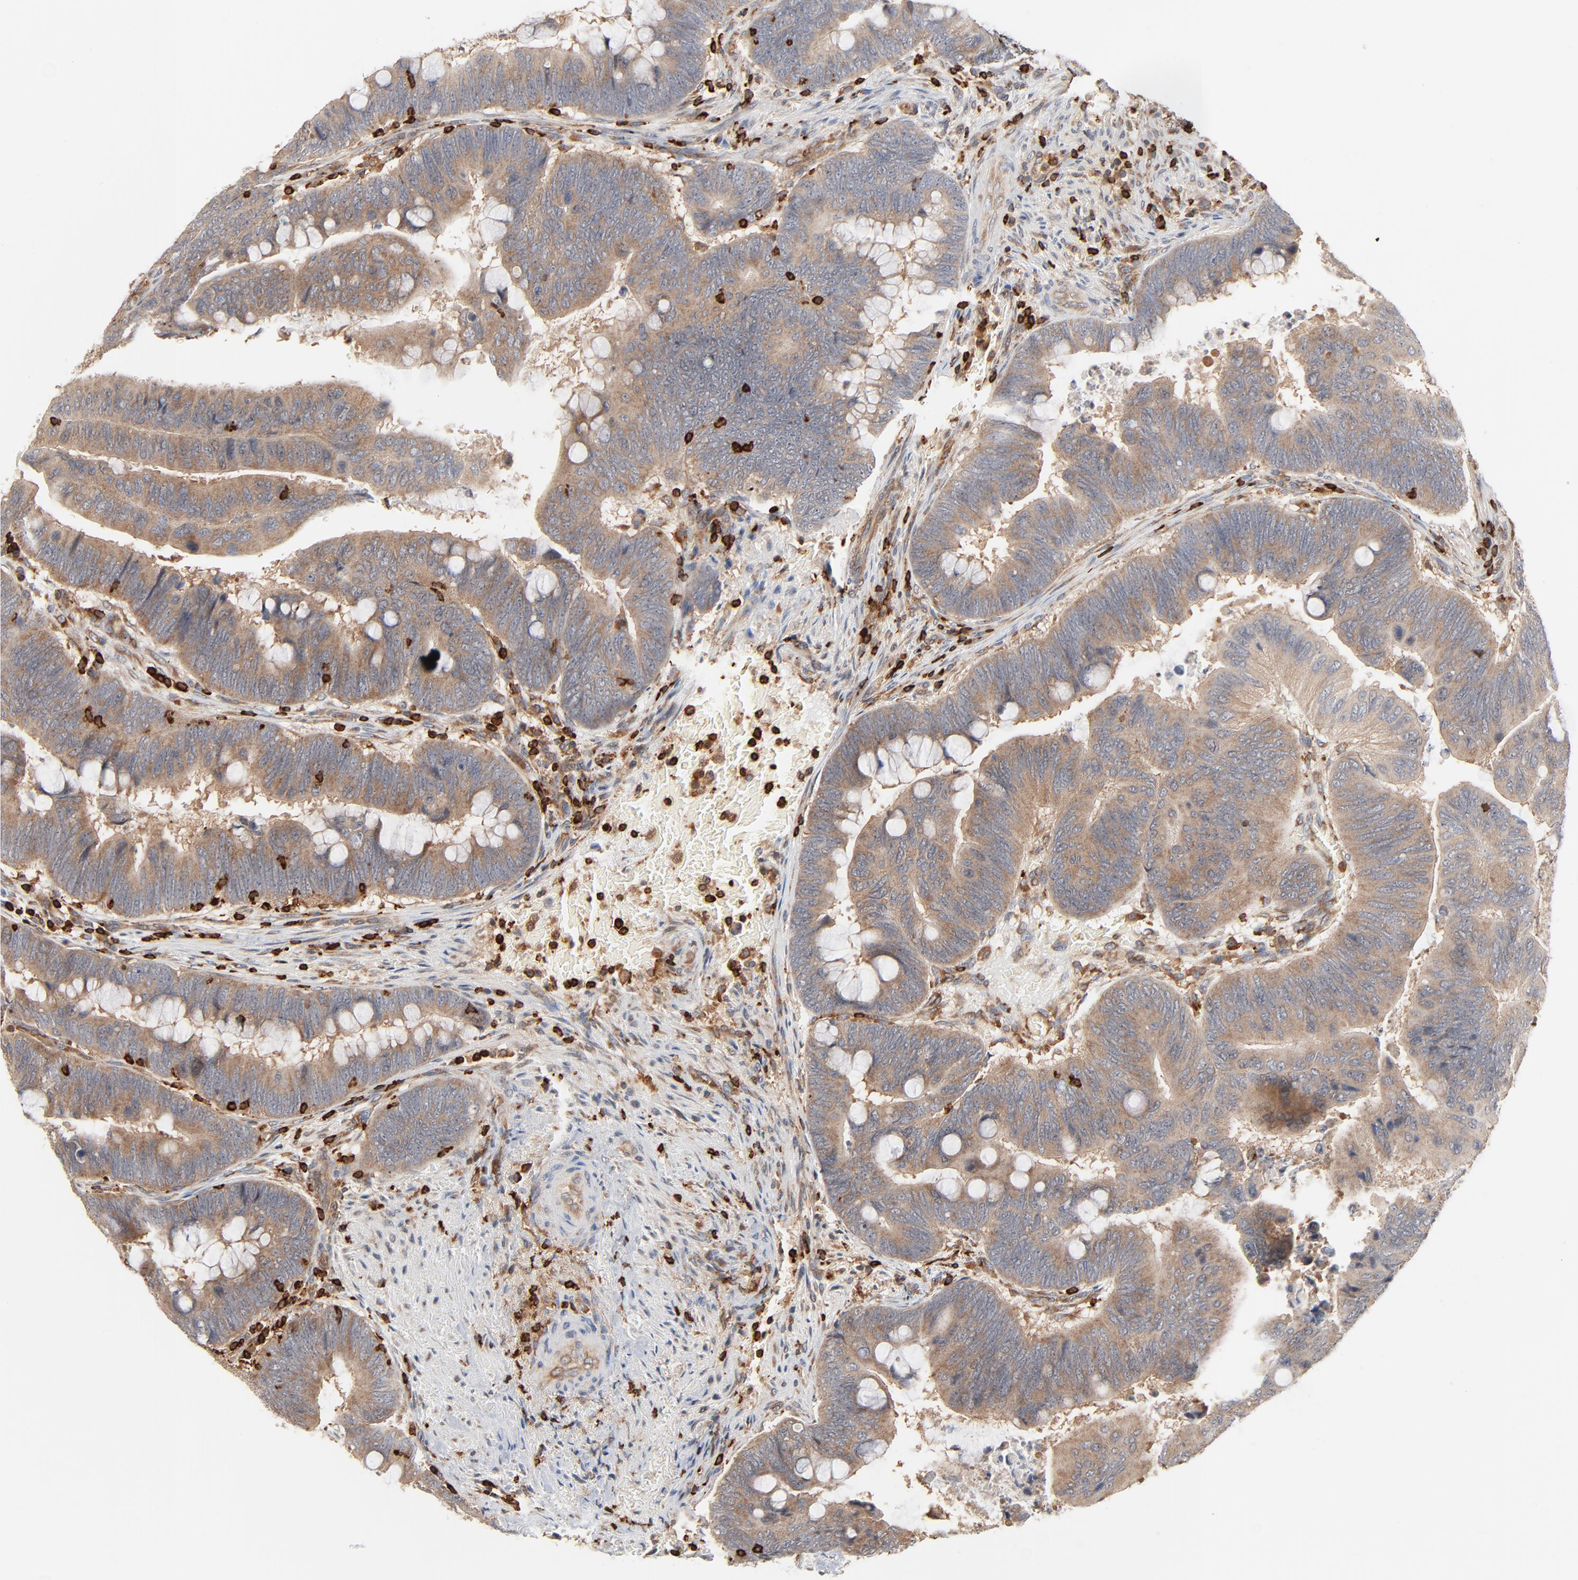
{"staining": {"intensity": "weak", "quantity": ">75%", "location": "cytoplasmic/membranous"}, "tissue": "colorectal cancer", "cell_type": "Tumor cells", "image_type": "cancer", "snomed": [{"axis": "morphology", "description": "Normal tissue, NOS"}, {"axis": "morphology", "description": "Adenocarcinoma, NOS"}, {"axis": "topography", "description": "Rectum"}], "caption": "Colorectal cancer stained with a protein marker exhibits weak staining in tumor cells.", "gene": "SH3KBP1", "patient": {"sex": "male", "age": 92}}